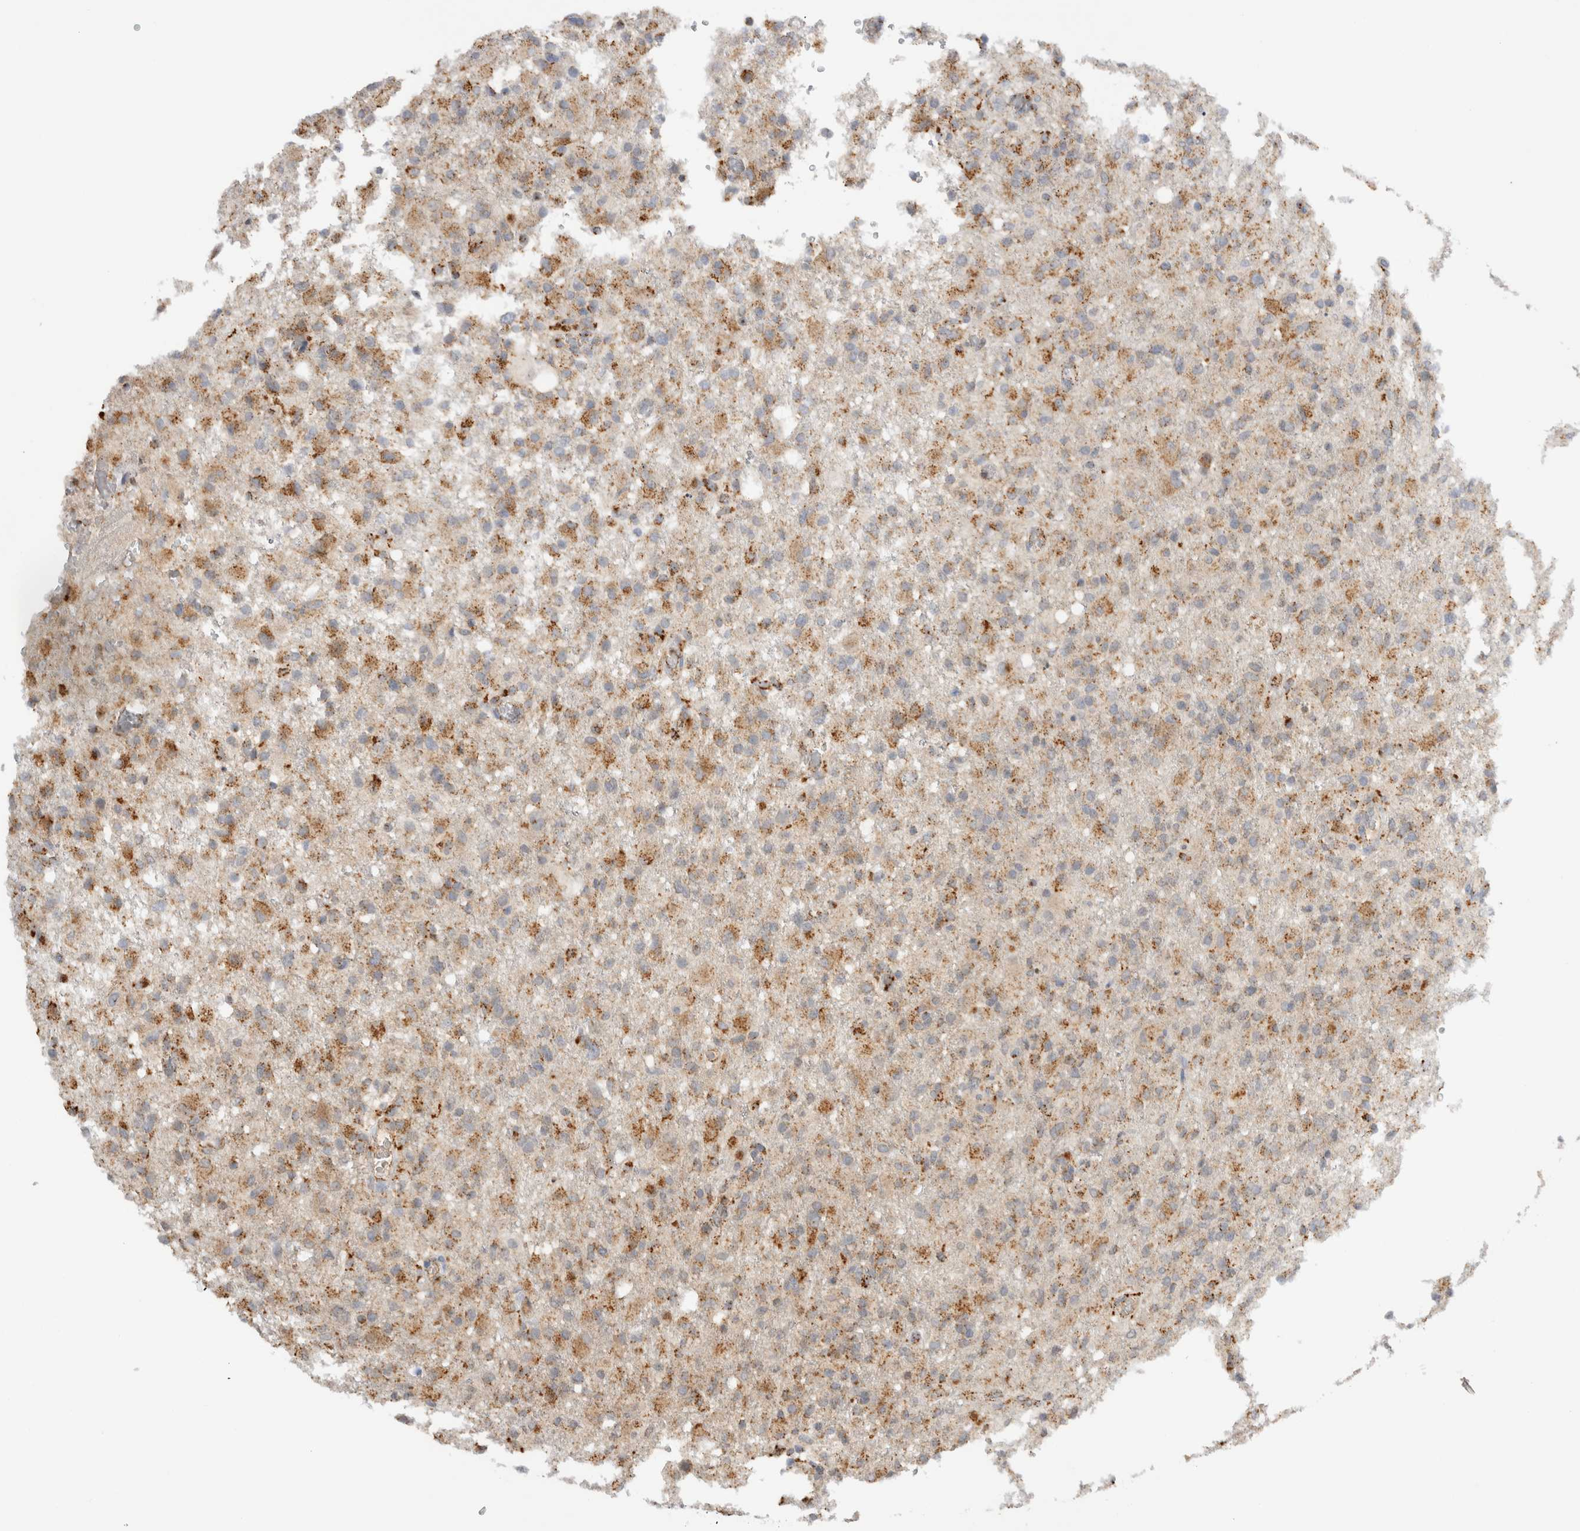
{"staining": {"intensity": "moderate", "quantity": ">75%", "location": "cytoplasmic/membranous"}, "tissue": "glioma", "cell_type": "Tumor cells", "image_type": "cancer", "snomed": [{"axis": "morphology", "description": "Glioma, malignant, High grade"}, {"axis": "topography", "description": "Brain"}], "caption": "Protein staining shows moderate cytoplasmic/membranous expression in about >75% of tumor cells in malignant glioma (high-grade).", "gene": "GNS", "patient": {"sex": "female", "age": 57}}